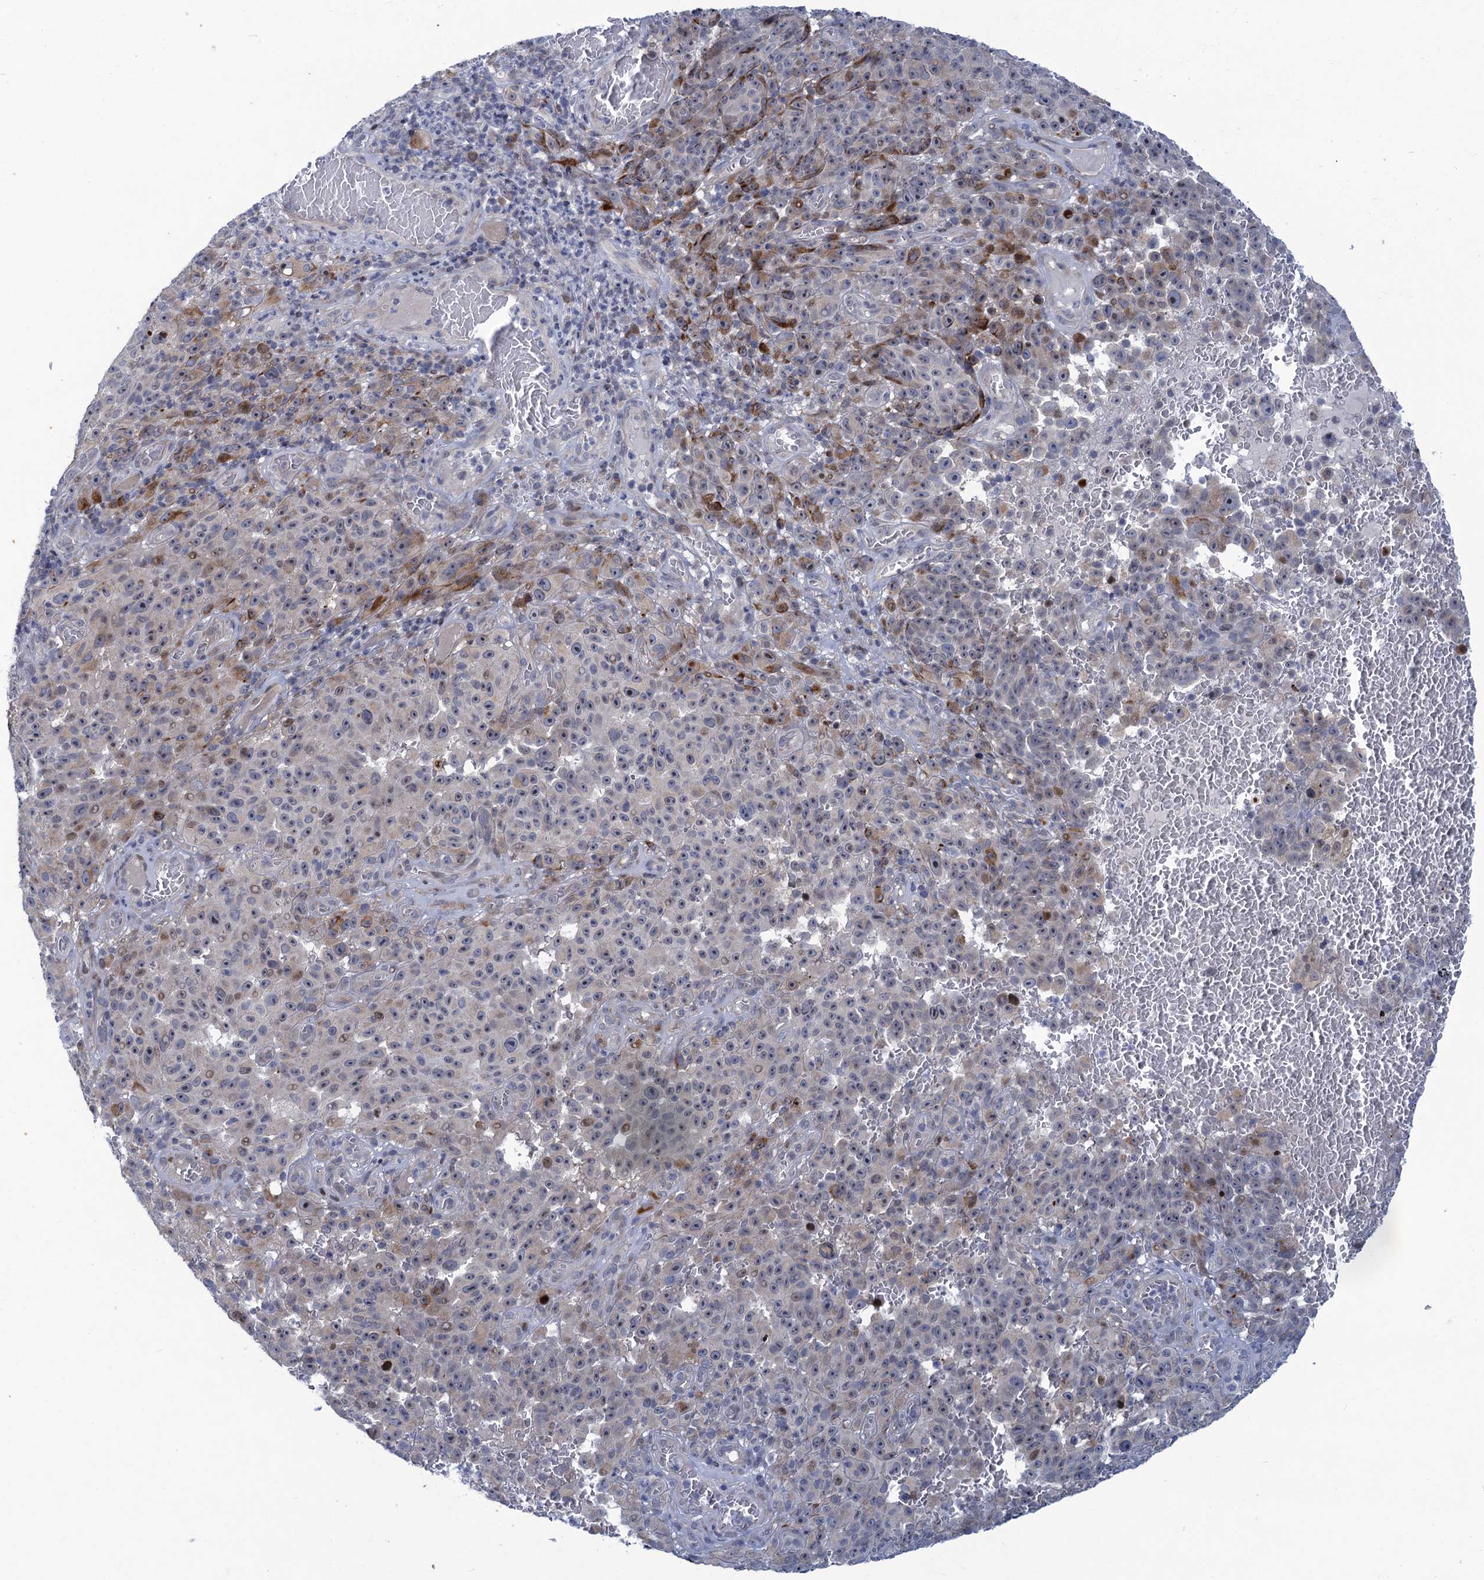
{"staining": {"intensity": "moderate", "quantity": "<25%", "location": "cytoplasmic/membranous,nuclear"}, "tissue": "melanoma", "cell_type": "Tumor cells", "image_type": "cancer", "snomed": [{"axis": "morphology", "description": "Malignant melanoma, NOS"}, {"axis": "topography", "description": "Skin"}], "caption": "Tumor cells show low levels of moderate cytoplasmic/membranous and nuclear positivity in about <25% of cells in human melanoma. (IHC, brightfield microscopy, high magnification).", "gene": "QPCTL", "patient": {"sex": "female", "age": 82}}